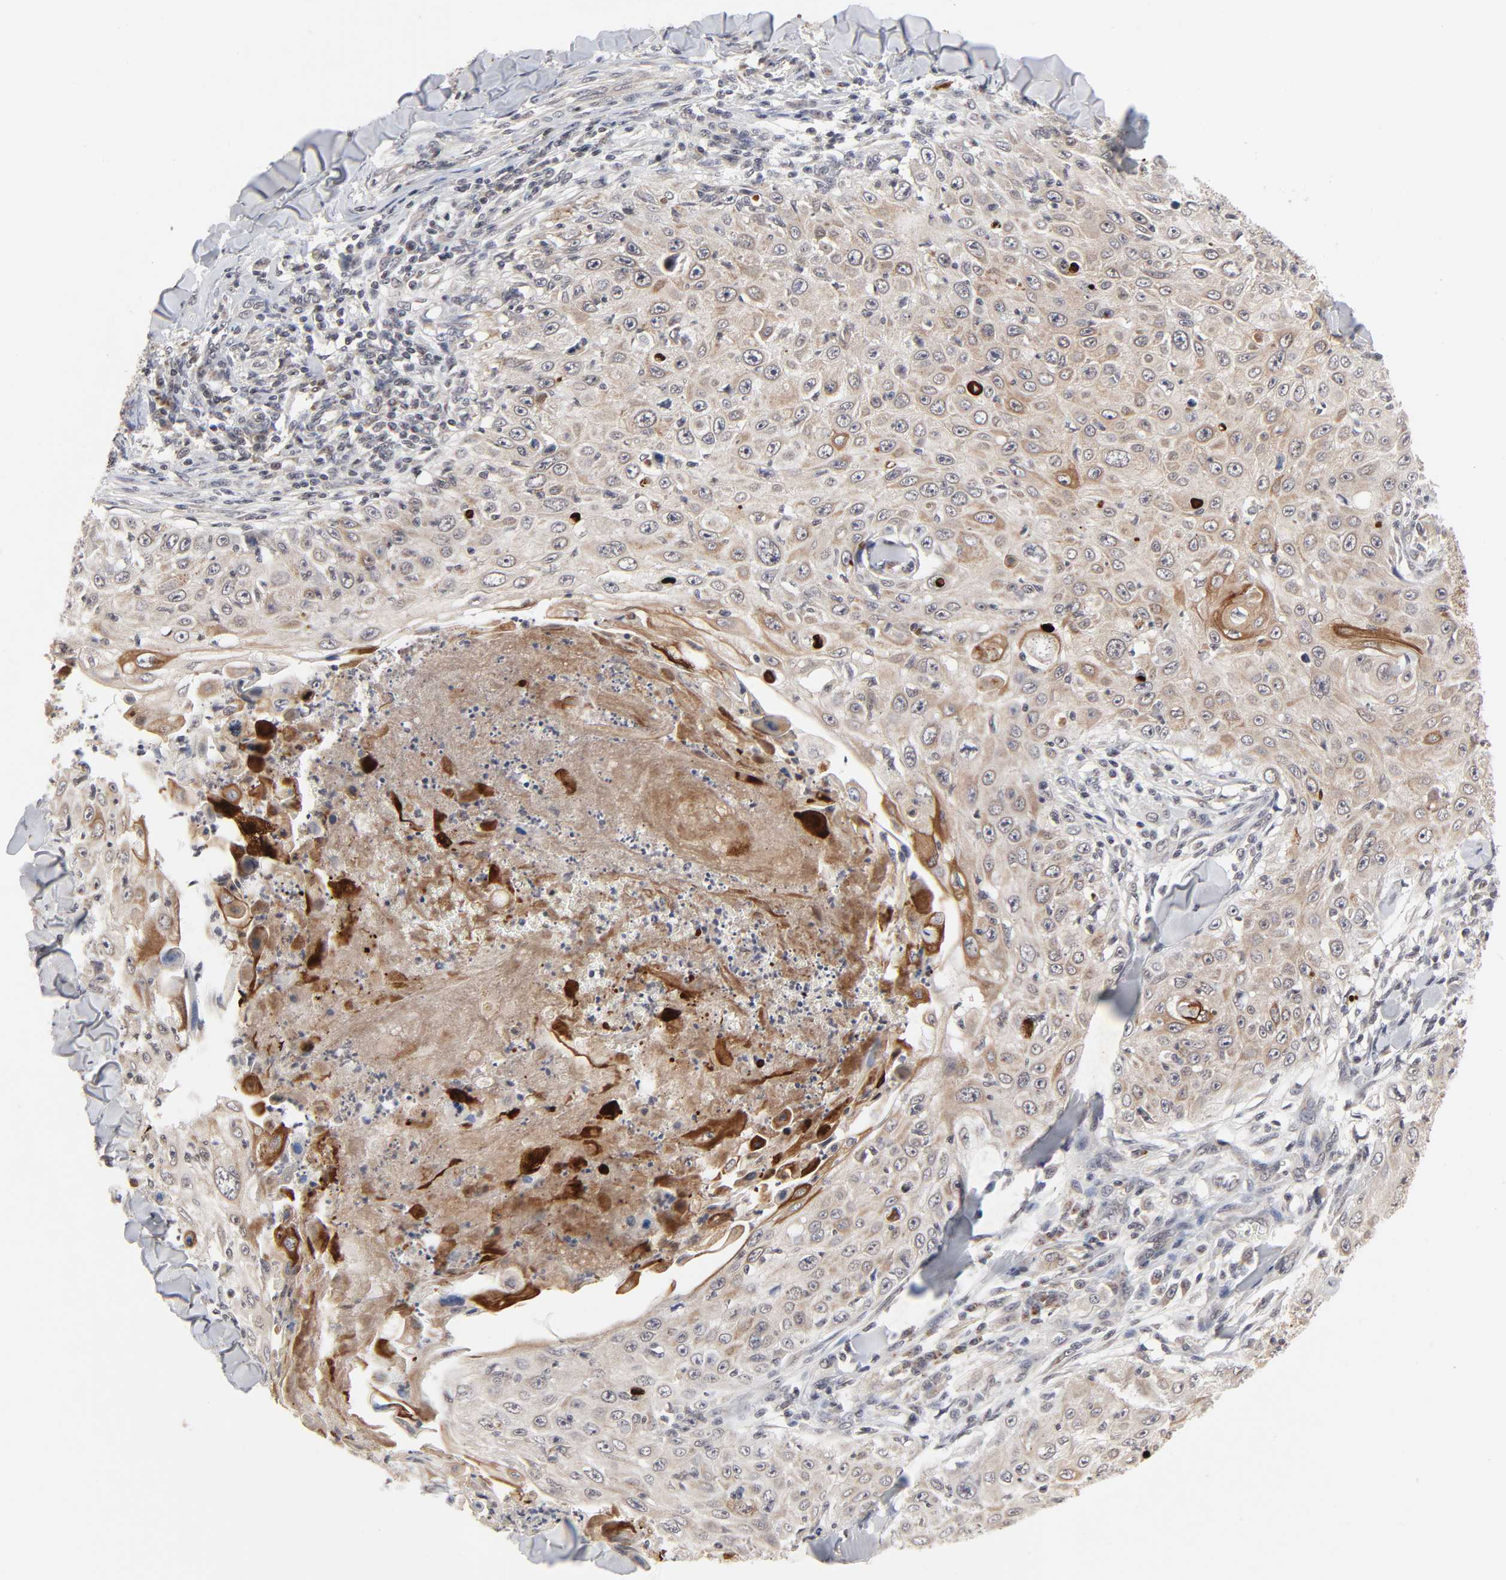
{"staining": {"intensity": "moderate", "quantity": ">75%", "location": "cytoplasmic/membranous"}, "tissue": "skin cancer", "cell_type": "Tumor cells", "image_type": "cancer", "snomed": [{"axis": "morphology", "description": "Squamous cell carcinoma, NOS"}, {"axis": "topography", "description": "Skin"}], "caption": "Moderate cytoplasmic/membranous positivity is identified in approximately >75% of tumor cells in skin cancer.", "gene": "AUH", "patient": {"sex": "male", "age": 86}}